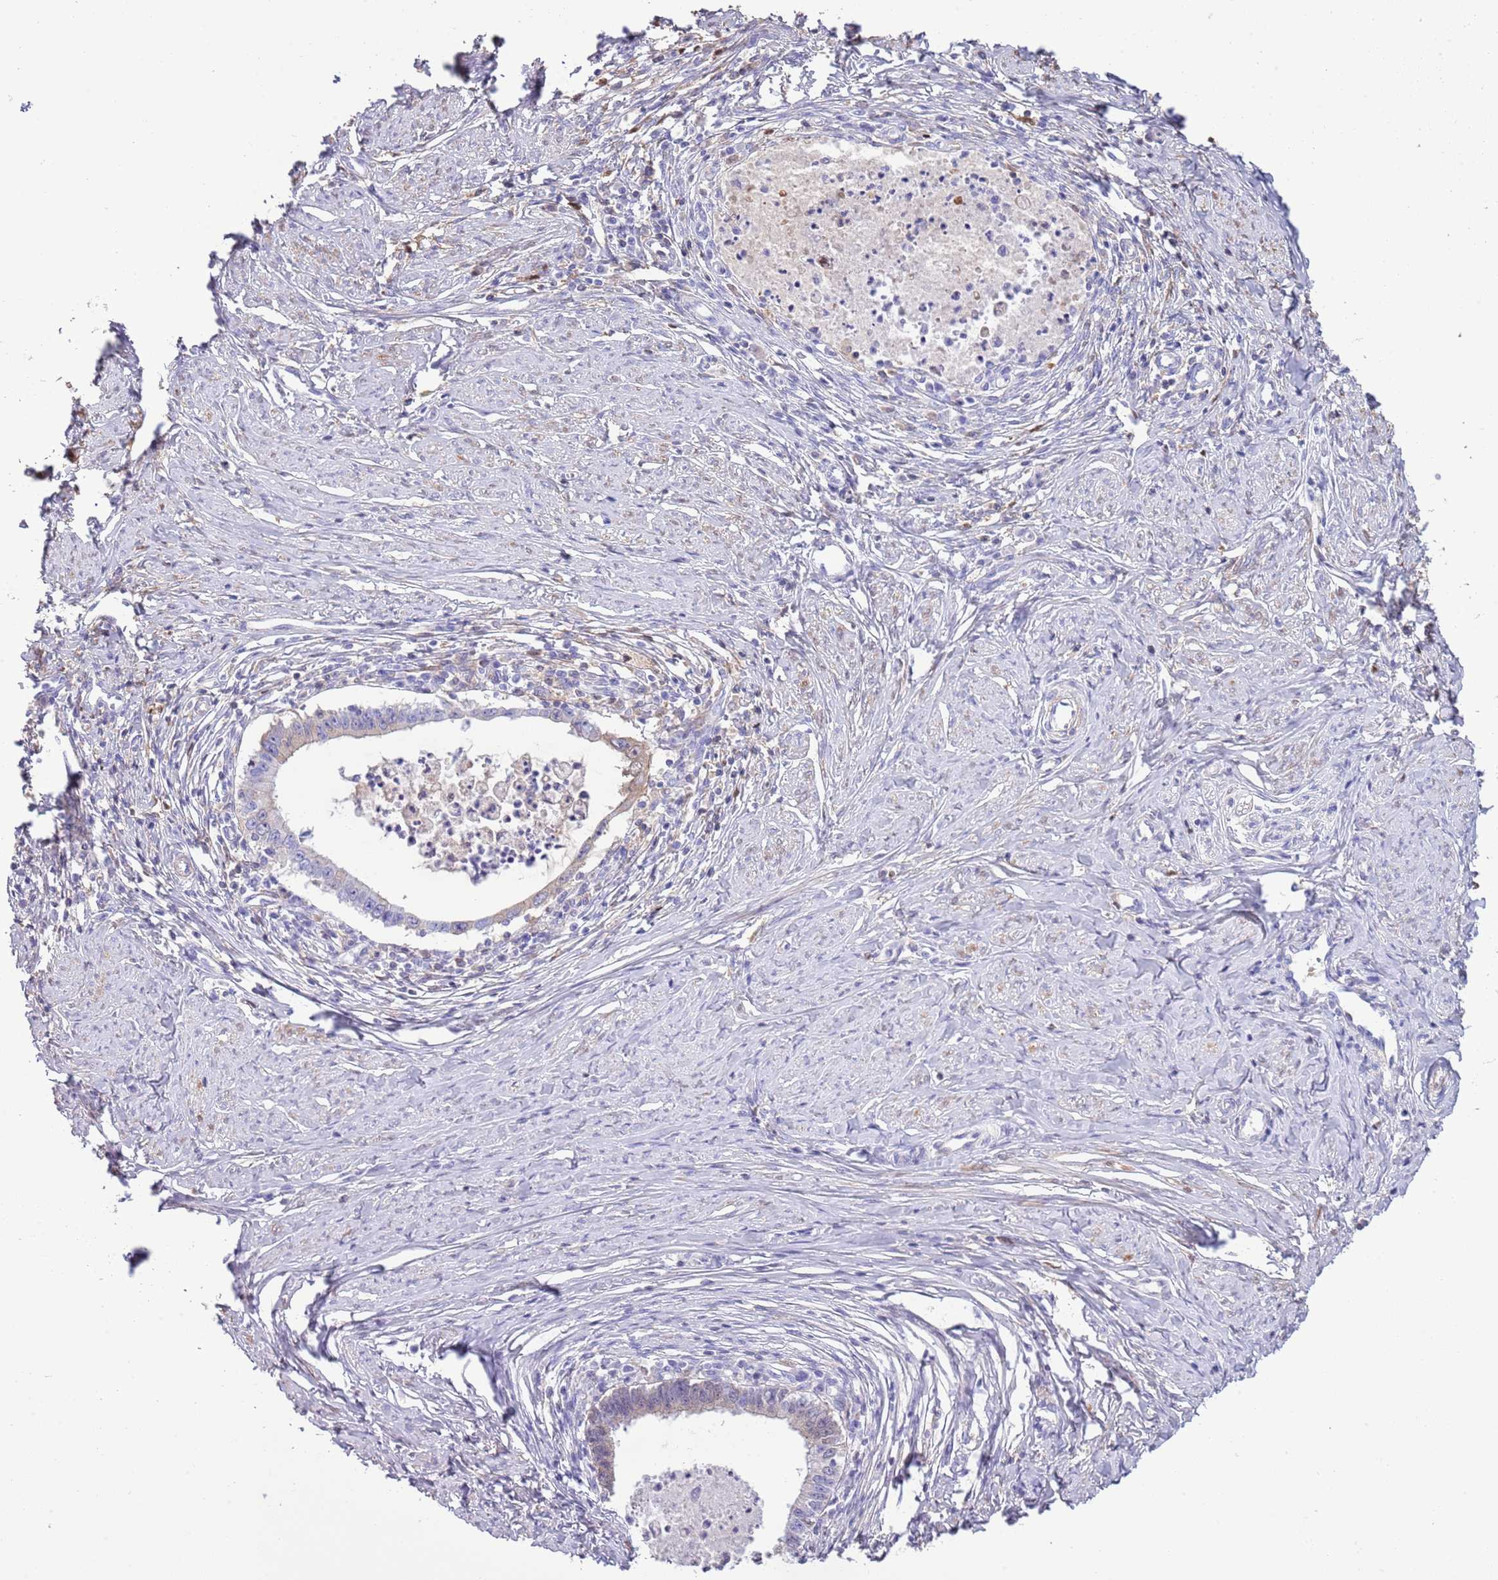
{"staining": {"intensity": "weak", "quantity": "<25%", "location": "cytoplasmic/membranous"}, "tissue": "cervical cancer", "cell_type": "Tumor cells", "image_type": "cancer", "snomed": [{"axis": "morphology", "description": "Adenocarcinoma, NOS"}, {"axis": "topography", "description": "Cervix"}], "caption": "The histopathology image exhibits no significant positivity in tumor cells of adenocarcinoma (cervical).", "gene": "ABHD17C", "patient": {"sex": "female", "age": 36}}